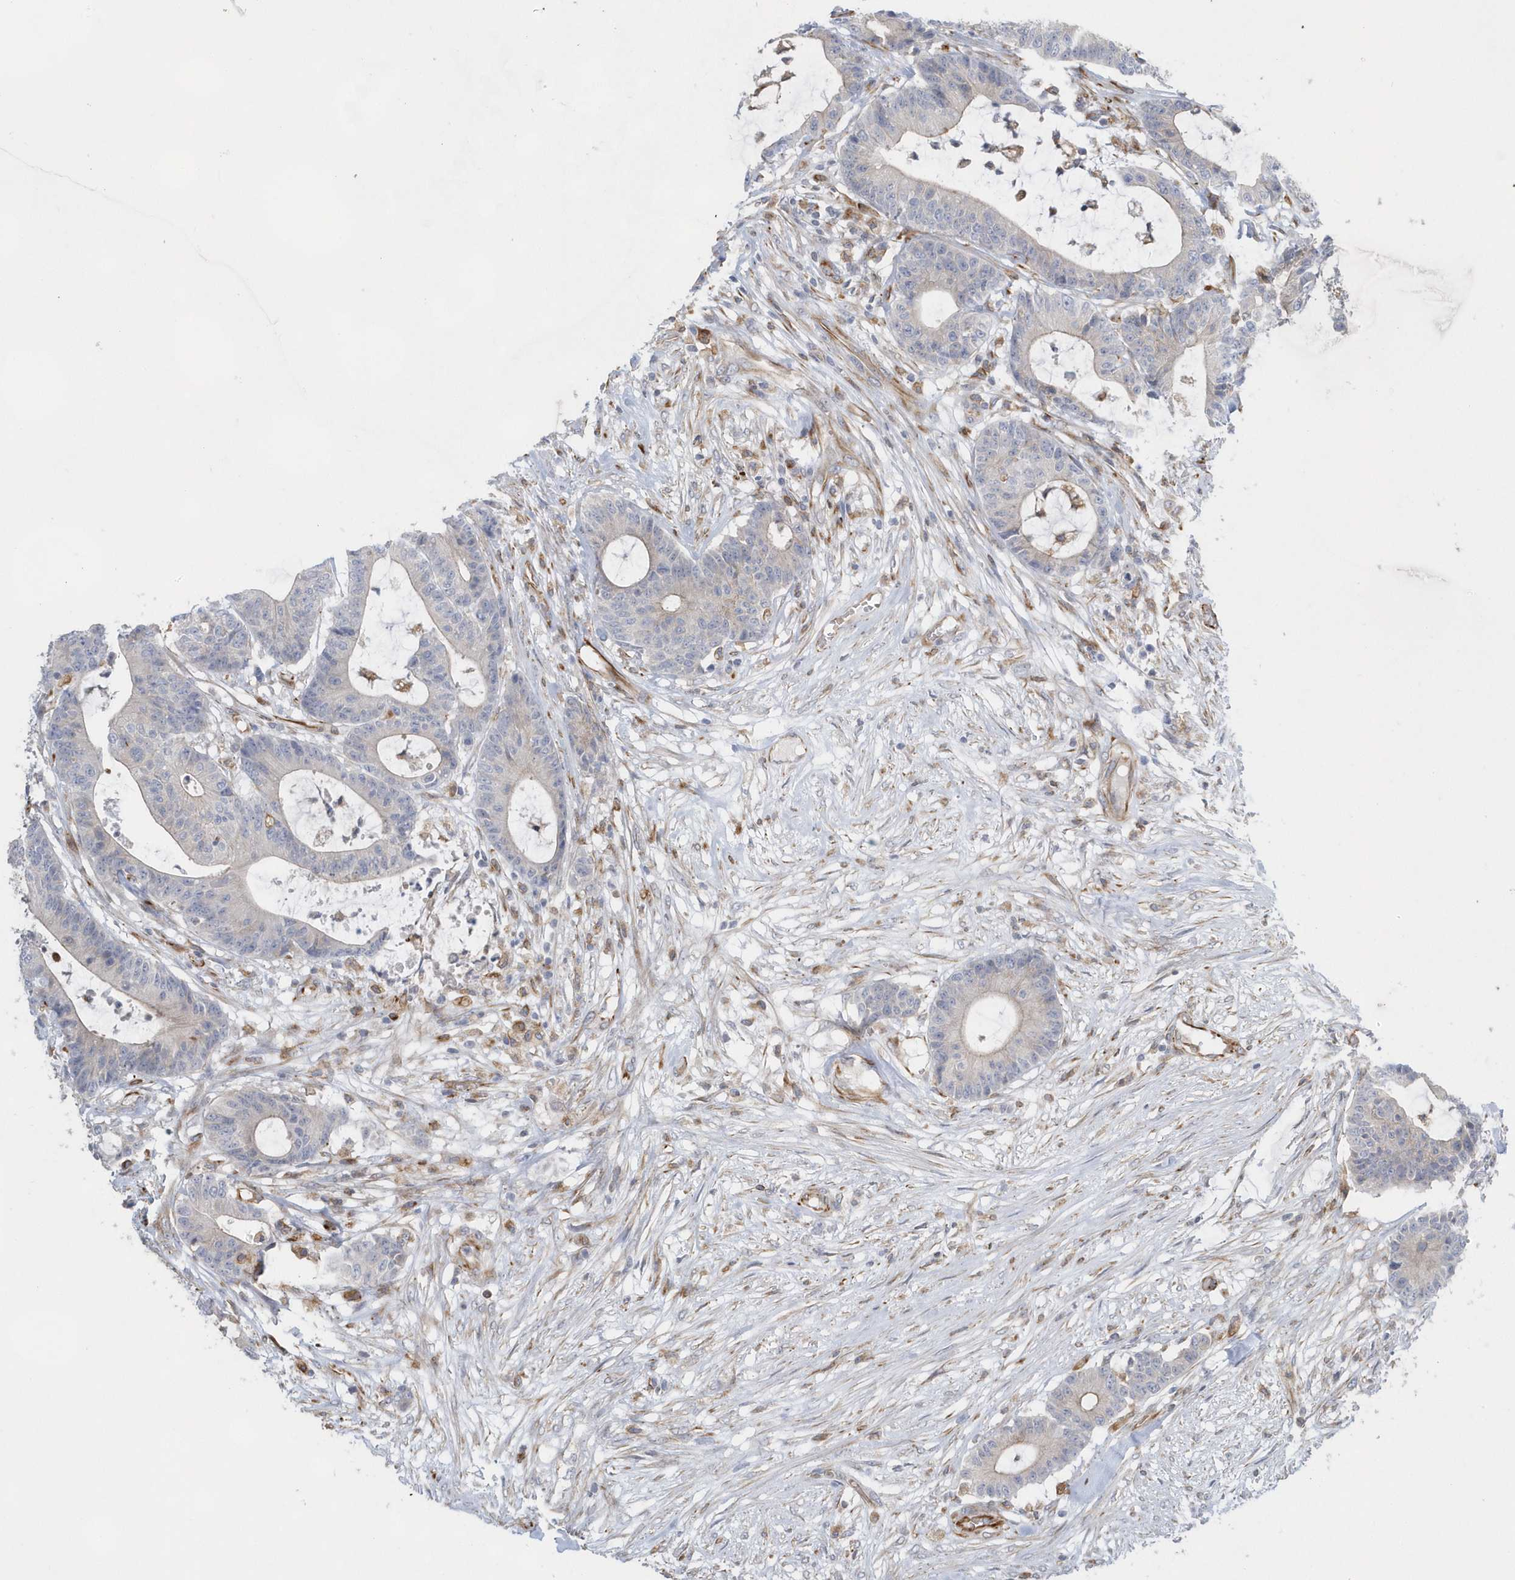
{"staining": {"intensity": "negative", "quantity": "none", "location": "none"}, "tissue": "colorectal cancer", "cell_type": "Tumor cells", "image_type": "cancer", "snomed": [{"axis": "morphology", "description": "Adenocarcinoma, NOS"}, {"axis": "topography", "description": "Colon"}], "caption": "Immunohistochemistry (IHC) image of colorectal cancer (adenocarcinoma) stained for a protein (brown), which exhibits no positivity in tumor cells.", "gene": "RAB17", "patient": {"sex": "female", "age": 84}}